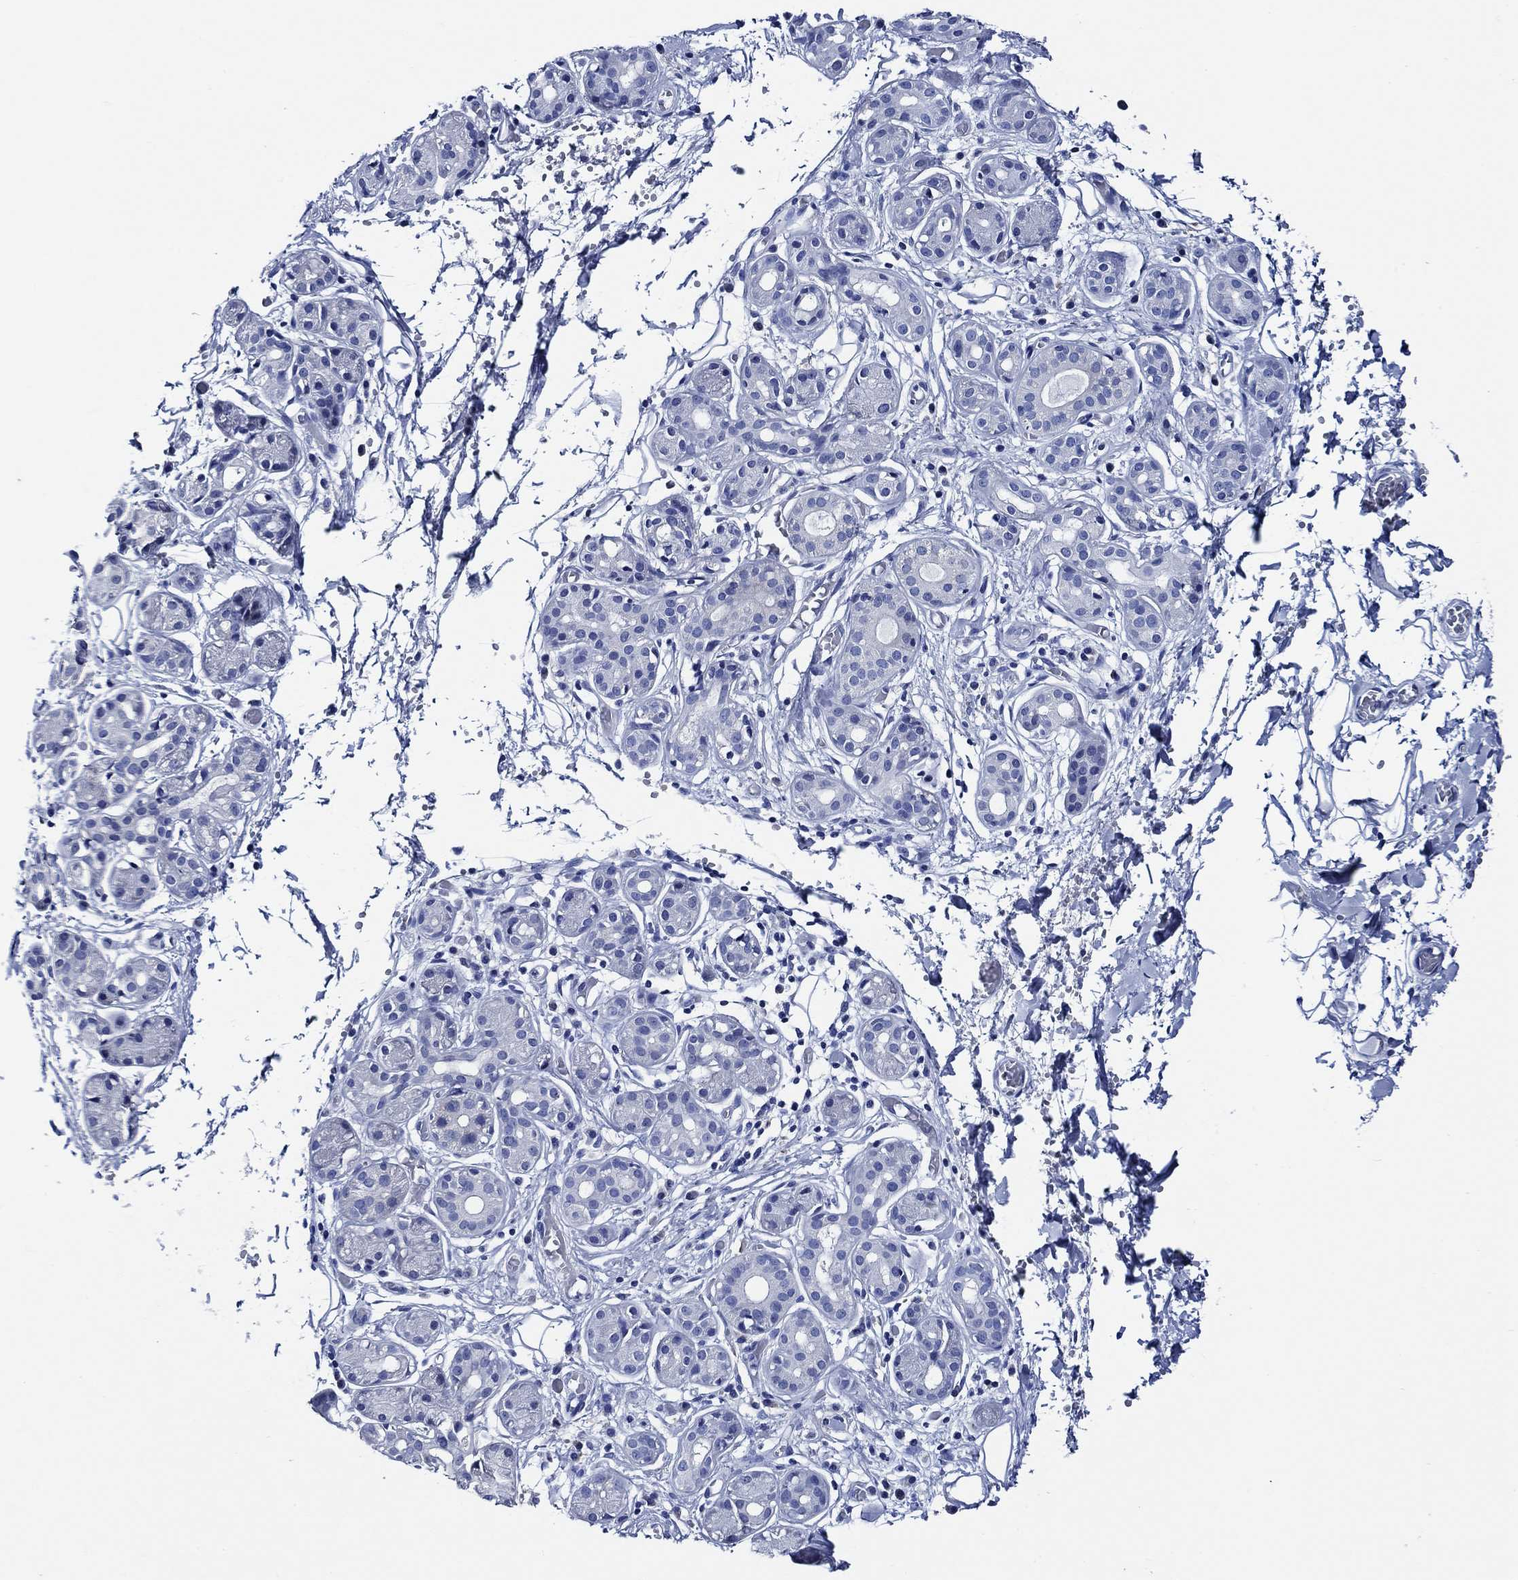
{"staining": {"intensity": "negative", "quantity": "none", "location": "none"}, "tissue": "salivary gland", "cell_type": "Glandular cells", "image_type": "normal", "snomed": [{"axis": "morphology", "description": "Normal tissue, NOS"}, {"axis": "topography", "description": "Salivary gland"}, {"axis": "topography", "description": "Peripheral nerve tissue"}], "caption": "IHC of benign human salivary gland exhibits no positivity in glandular cells.", "gene": "WDR62", "patient": {"sex": "male", "age": 71}}